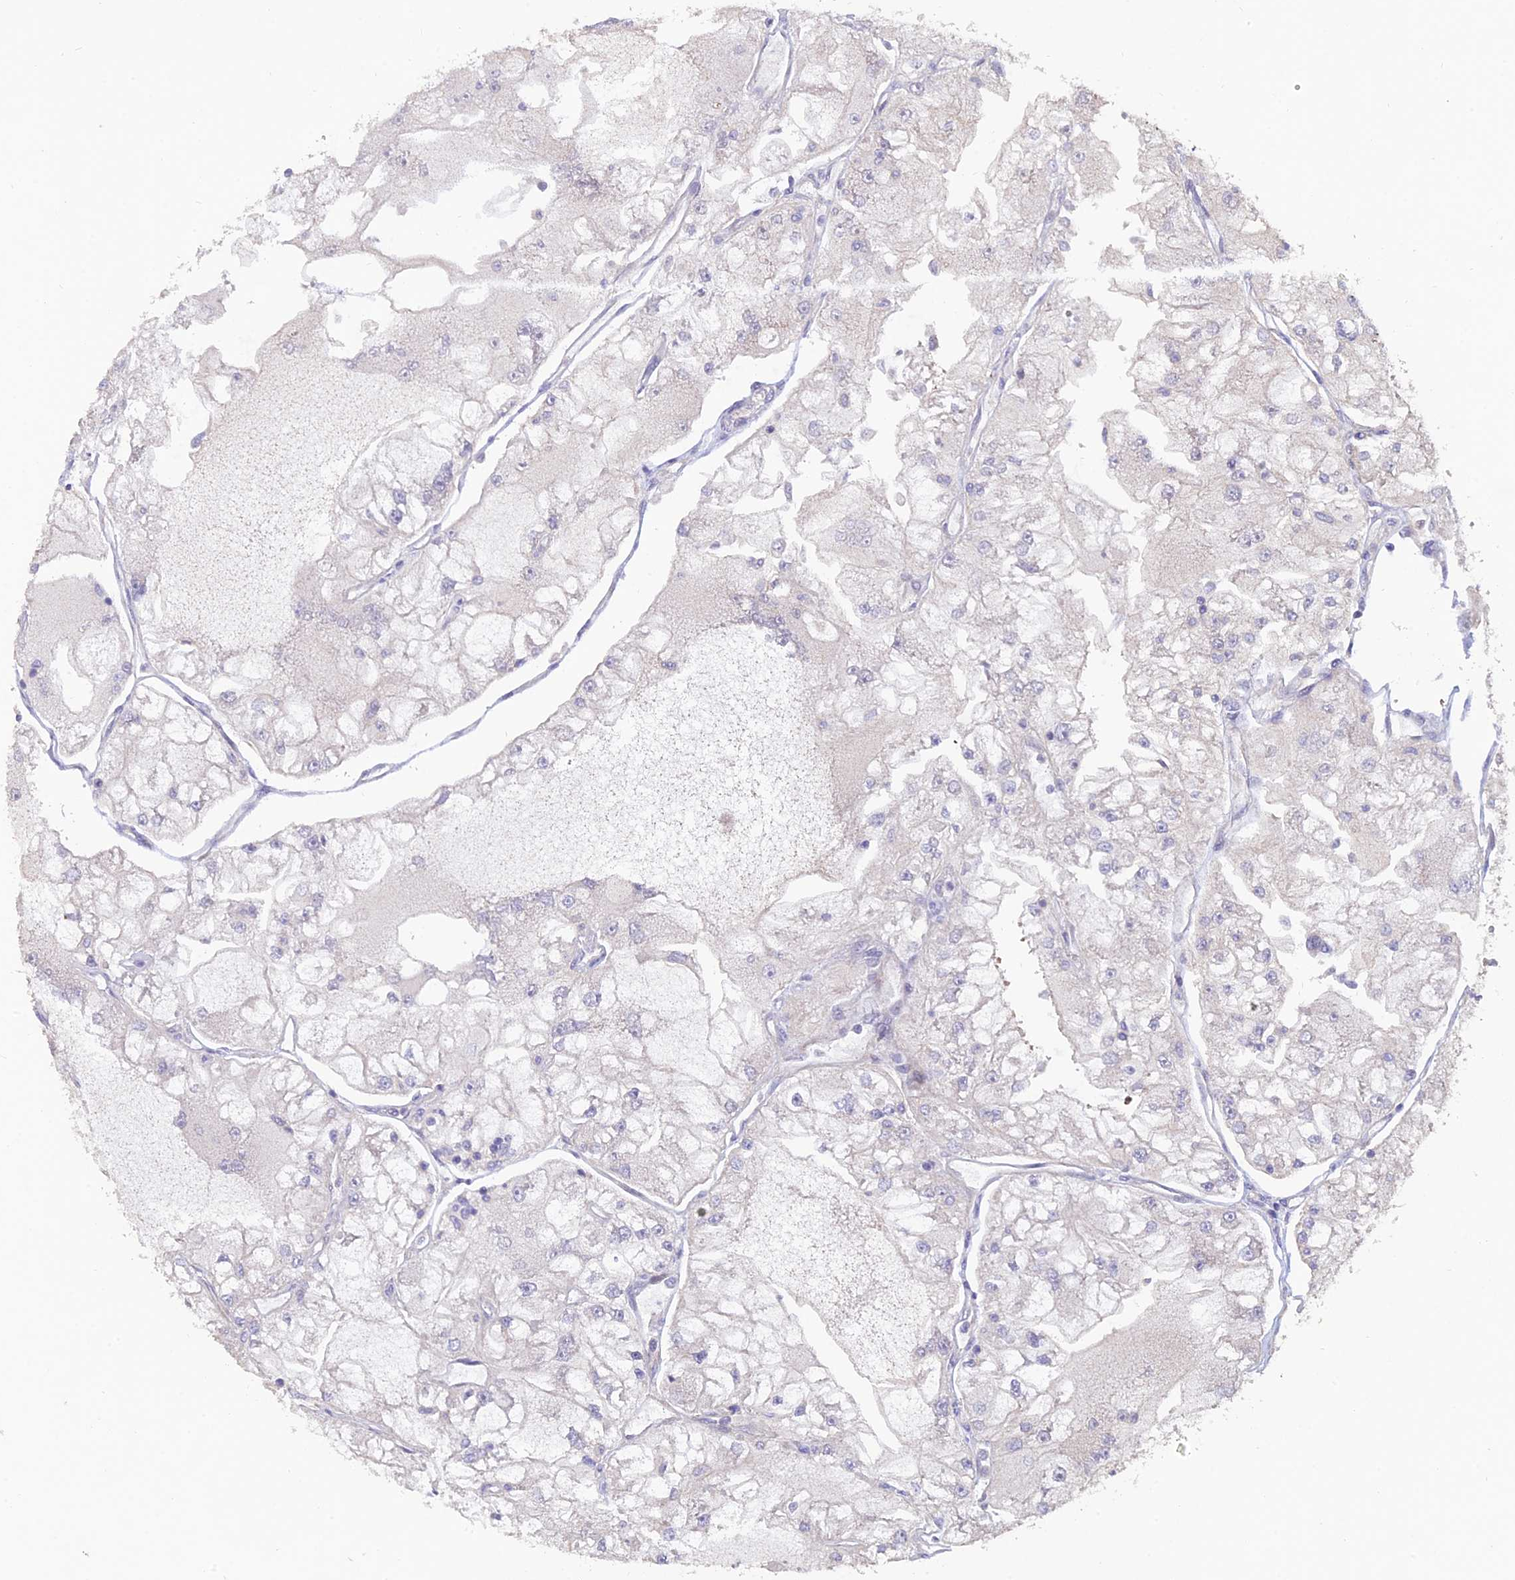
{"staining": {"intensity": "negative", "quantity": "none", "location": "none"}, "tissue": "renal cancer", "cell_type": "Tumor cells", "image_type": "cancer", "snomed": [{"axis": "morphology", "description": "Adenocarcinoma, NOS"}, {"axis": "topography", "description": "Kidney"}], "caption": "Tumor cells are negative for brown protein staining in renal cancer.", "gene": "PAGR1", "patient": {"sex": "female", "age": 72}}